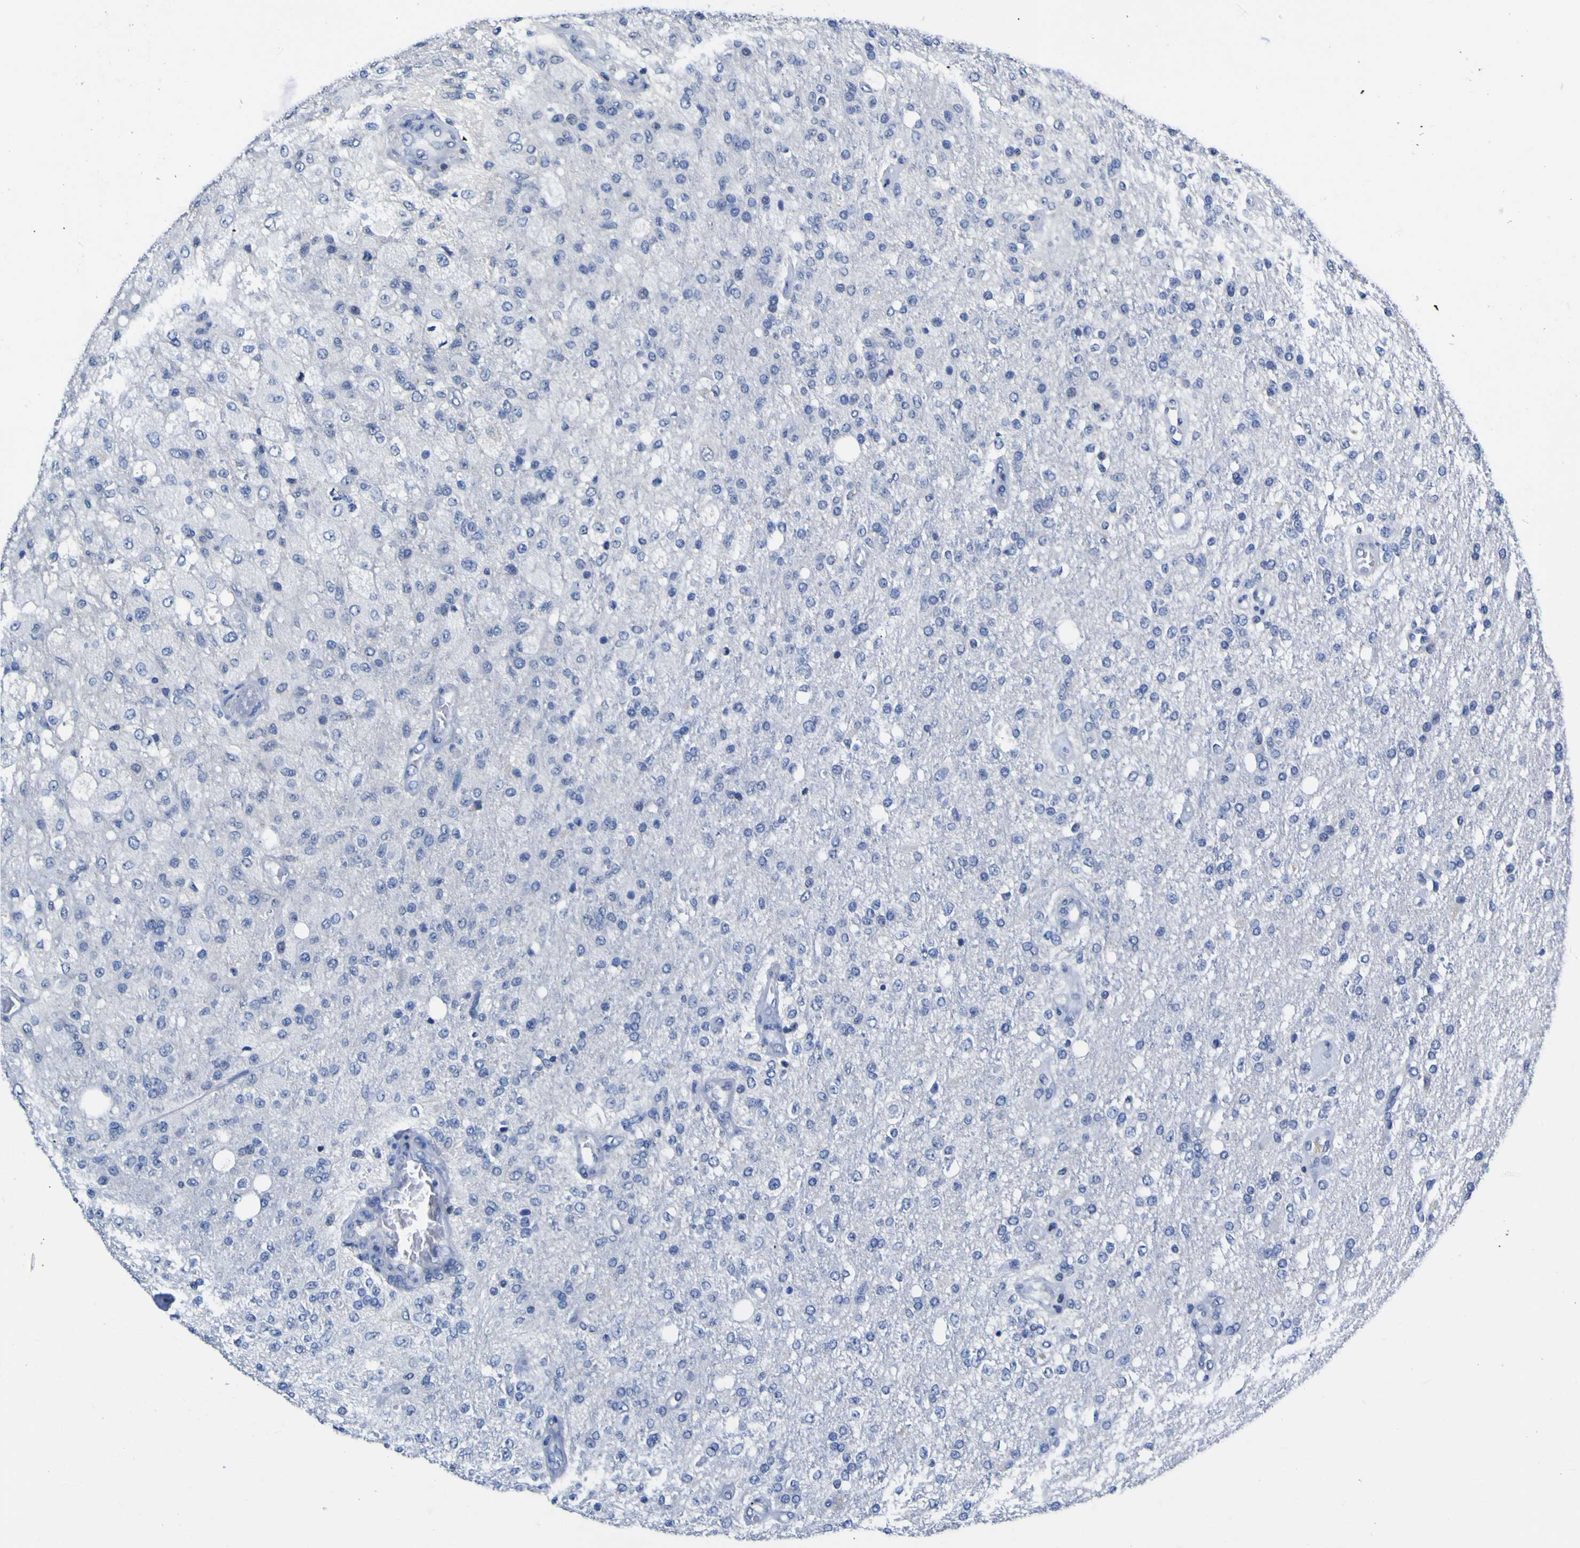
{"staining": {"intensity": "negative", "quantity": "none", "location": "none"}, "tissue": "glioma", "cell_type": "Tumor cells", "image_type": "cancer", "snomed": [{"axis": "morphology", "description": "Normal tissue, NOS"}, {"axis": "morphology", "description": "Glioma, malignant, High grade"}, {"axis": "topography", "description": "Cerebral cortex"}], "caption": "Immunohistochemical staining of human high-grade glioma (malignant) shows no significant expression in tumor cells.", "gene": "CASP6", "patient": {"sex": "male", "age": 77}}